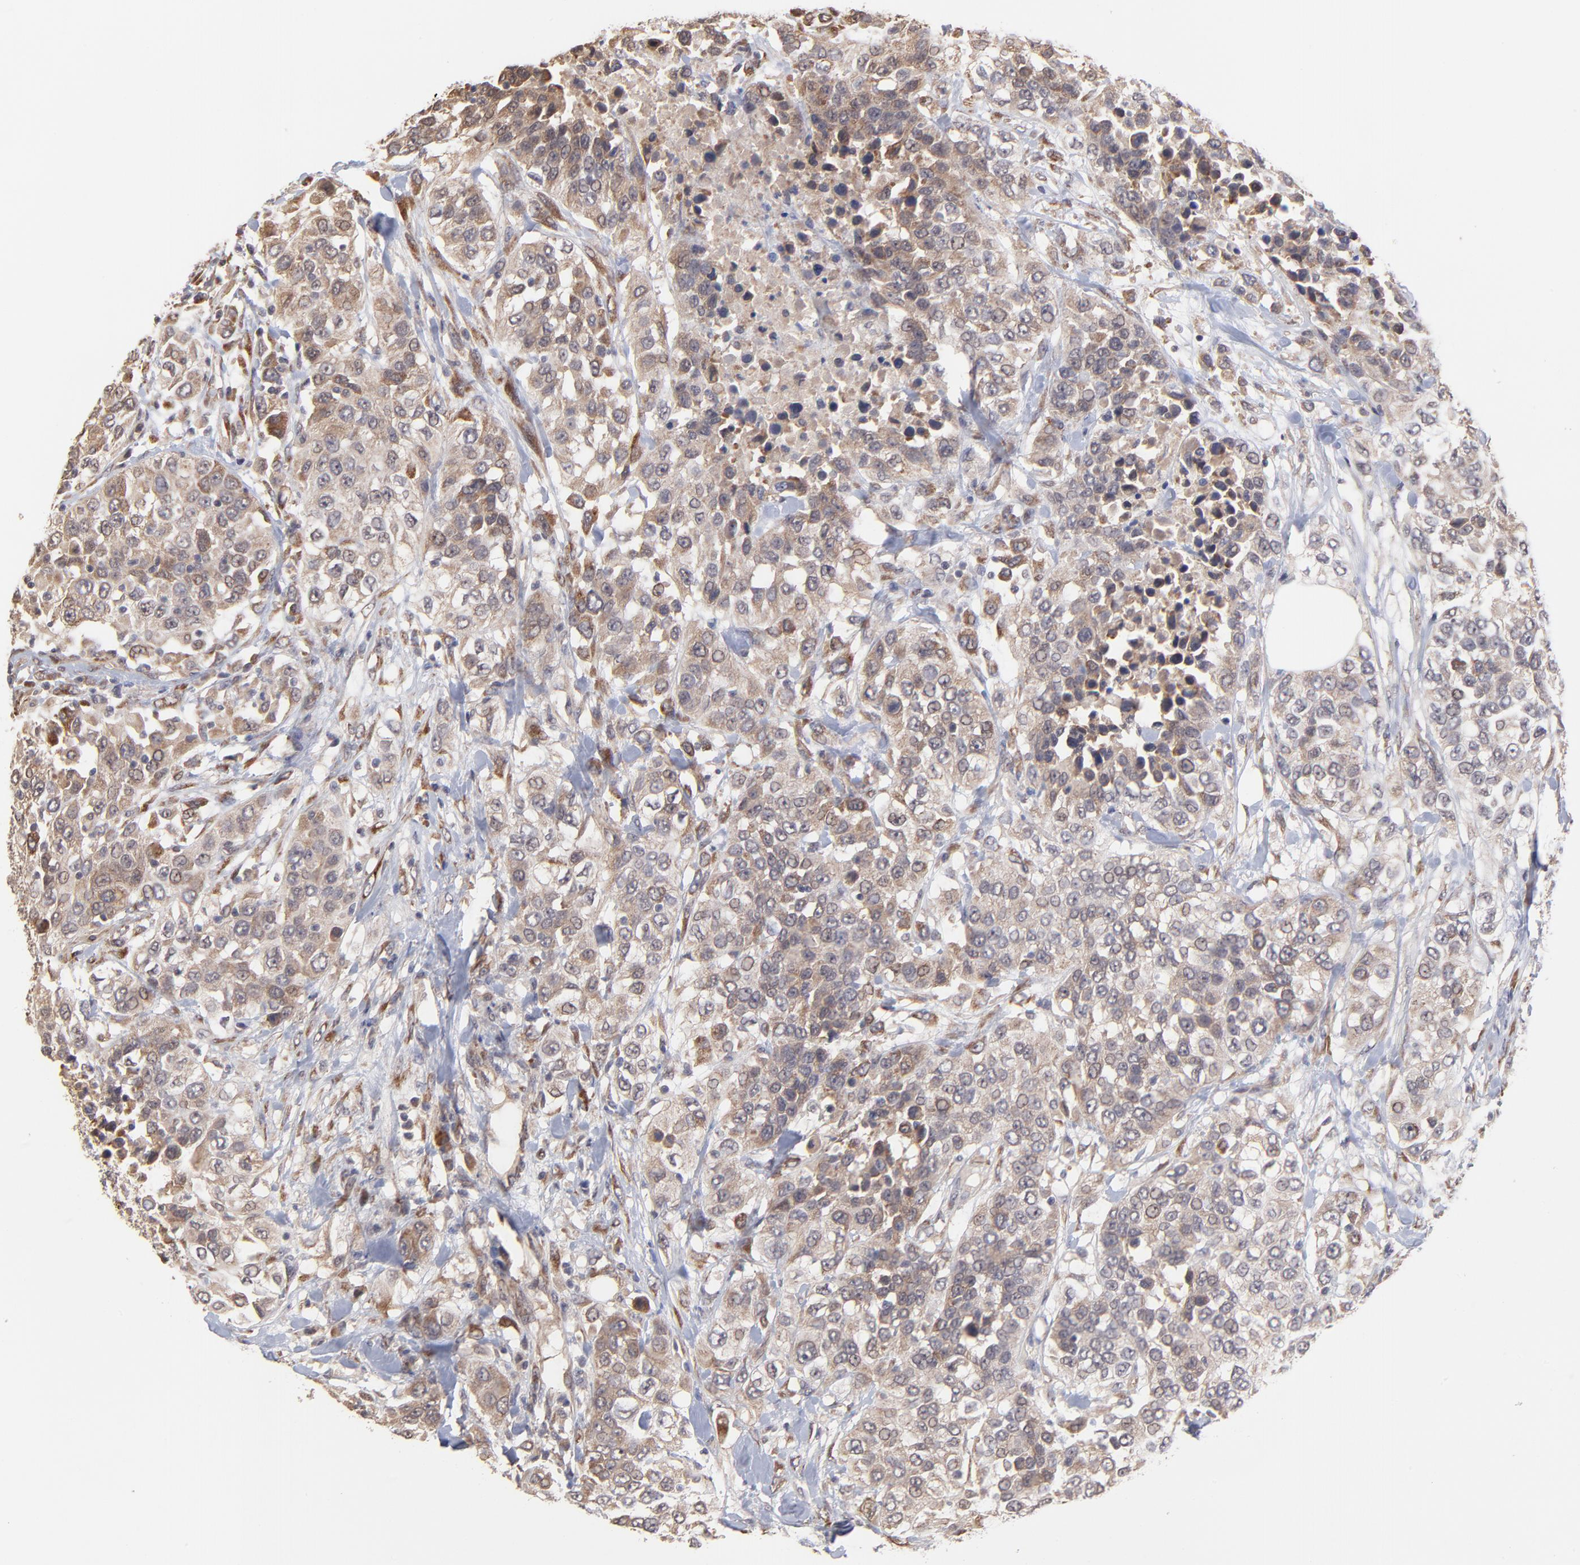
{"staining": {"intensity": "moderate", "quantity": ">75%", "location": "cytoplasmic/membranous"}, "tissue": "urothelial cancer", "cell_type": "Tumor cells", "image_type": "cancer", "snomed": [{"axis": "morphology", "description": "Urothelial carcinoma, High grade"}, {"axis": "topography", "description": "Urinary bladder"}], "caption": "A micrograph of high-grade urothelial carcinoma stained for a protein shows moderate cytoplasmic/membranous brown staining in tumor cells.", "gene": "CHL1", "patient": {"sex": "female", "age": 80}}